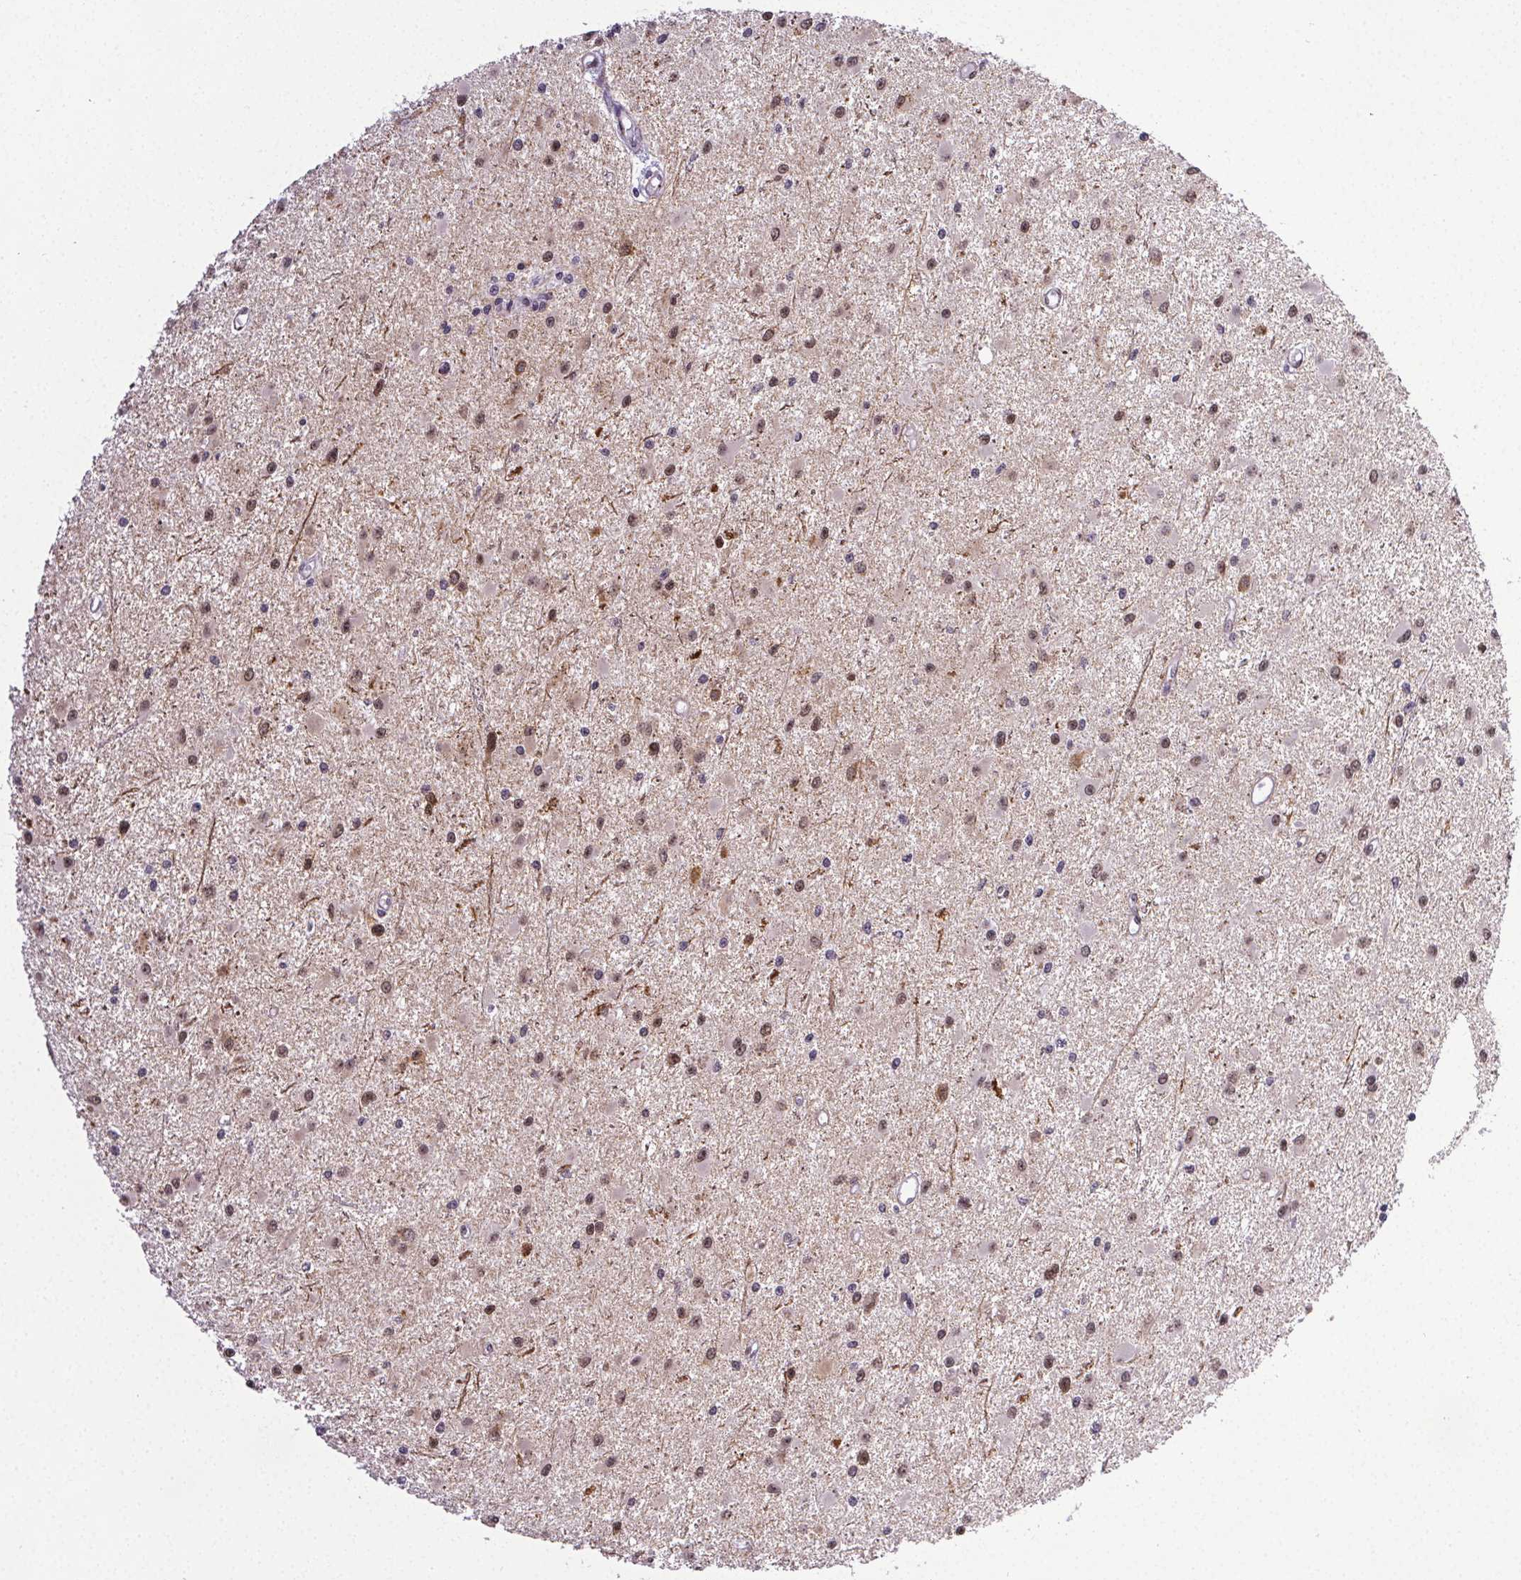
{"staining": {"intensity": "moderate", "quantity": "25%-75%", "location": "nuclear"}, "tissue": "glioma", "cell_type": "Tumor cells", "image_type": "cancer", "snomed": [{"axis": "morphology", "description": "Glioma, malignant, High grade"}, {"axis": "topography", "description": "Brain"}], "caption": "Glioma was stained to show a protein in brown. There is medium levels of moderate nuclear positivity in approximately 25%-75% of tumor cells.", "gene": "GP6", "patient": {"sex": "male", "age": 54}}